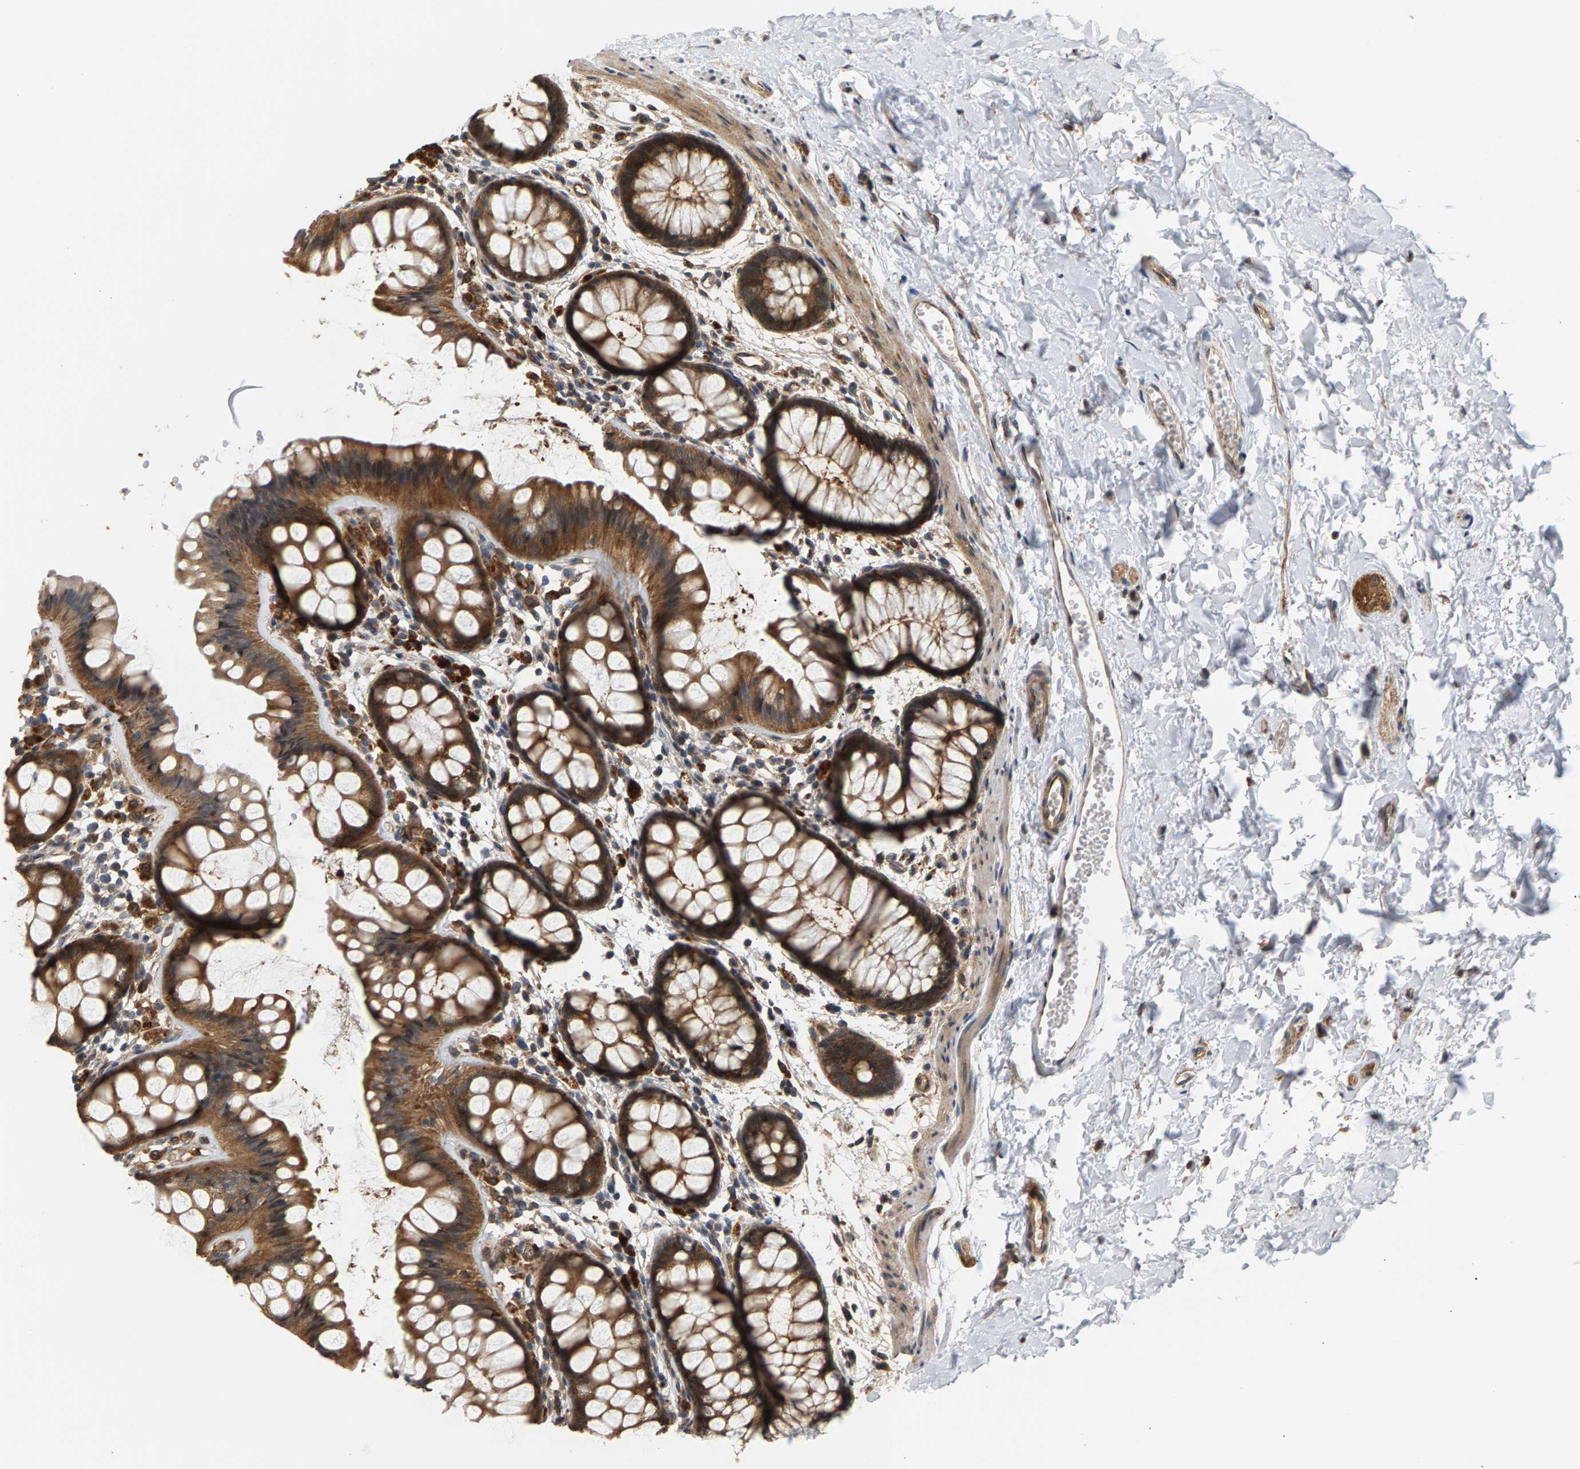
{"staining": {"intensity": "moderate", "quantity": ">75%", "location": "cytoplasmic/membranous,nuclear"}, "tissue": "rectum", "cell_type": "Glandular cells", "image_type": "normal", "snomed": [{"axis": "morphology", "description": "Normal tissue, NOS"}, {"axis": "topography", "description": "Rectum"}], "caption": "Protein expression analysis of benign human rectum reveals moderate cytoplasmic/membranous,nuclear staining in about >75% of glandular cells. Using DAB (3,3'-diaminobenzidine) (brown) and hematoxylin (blue) stains, captured at high magnification using brightfield microscopy.", "gene": "MAP2K5", "patient": {"sex": "female", "age": 66}}